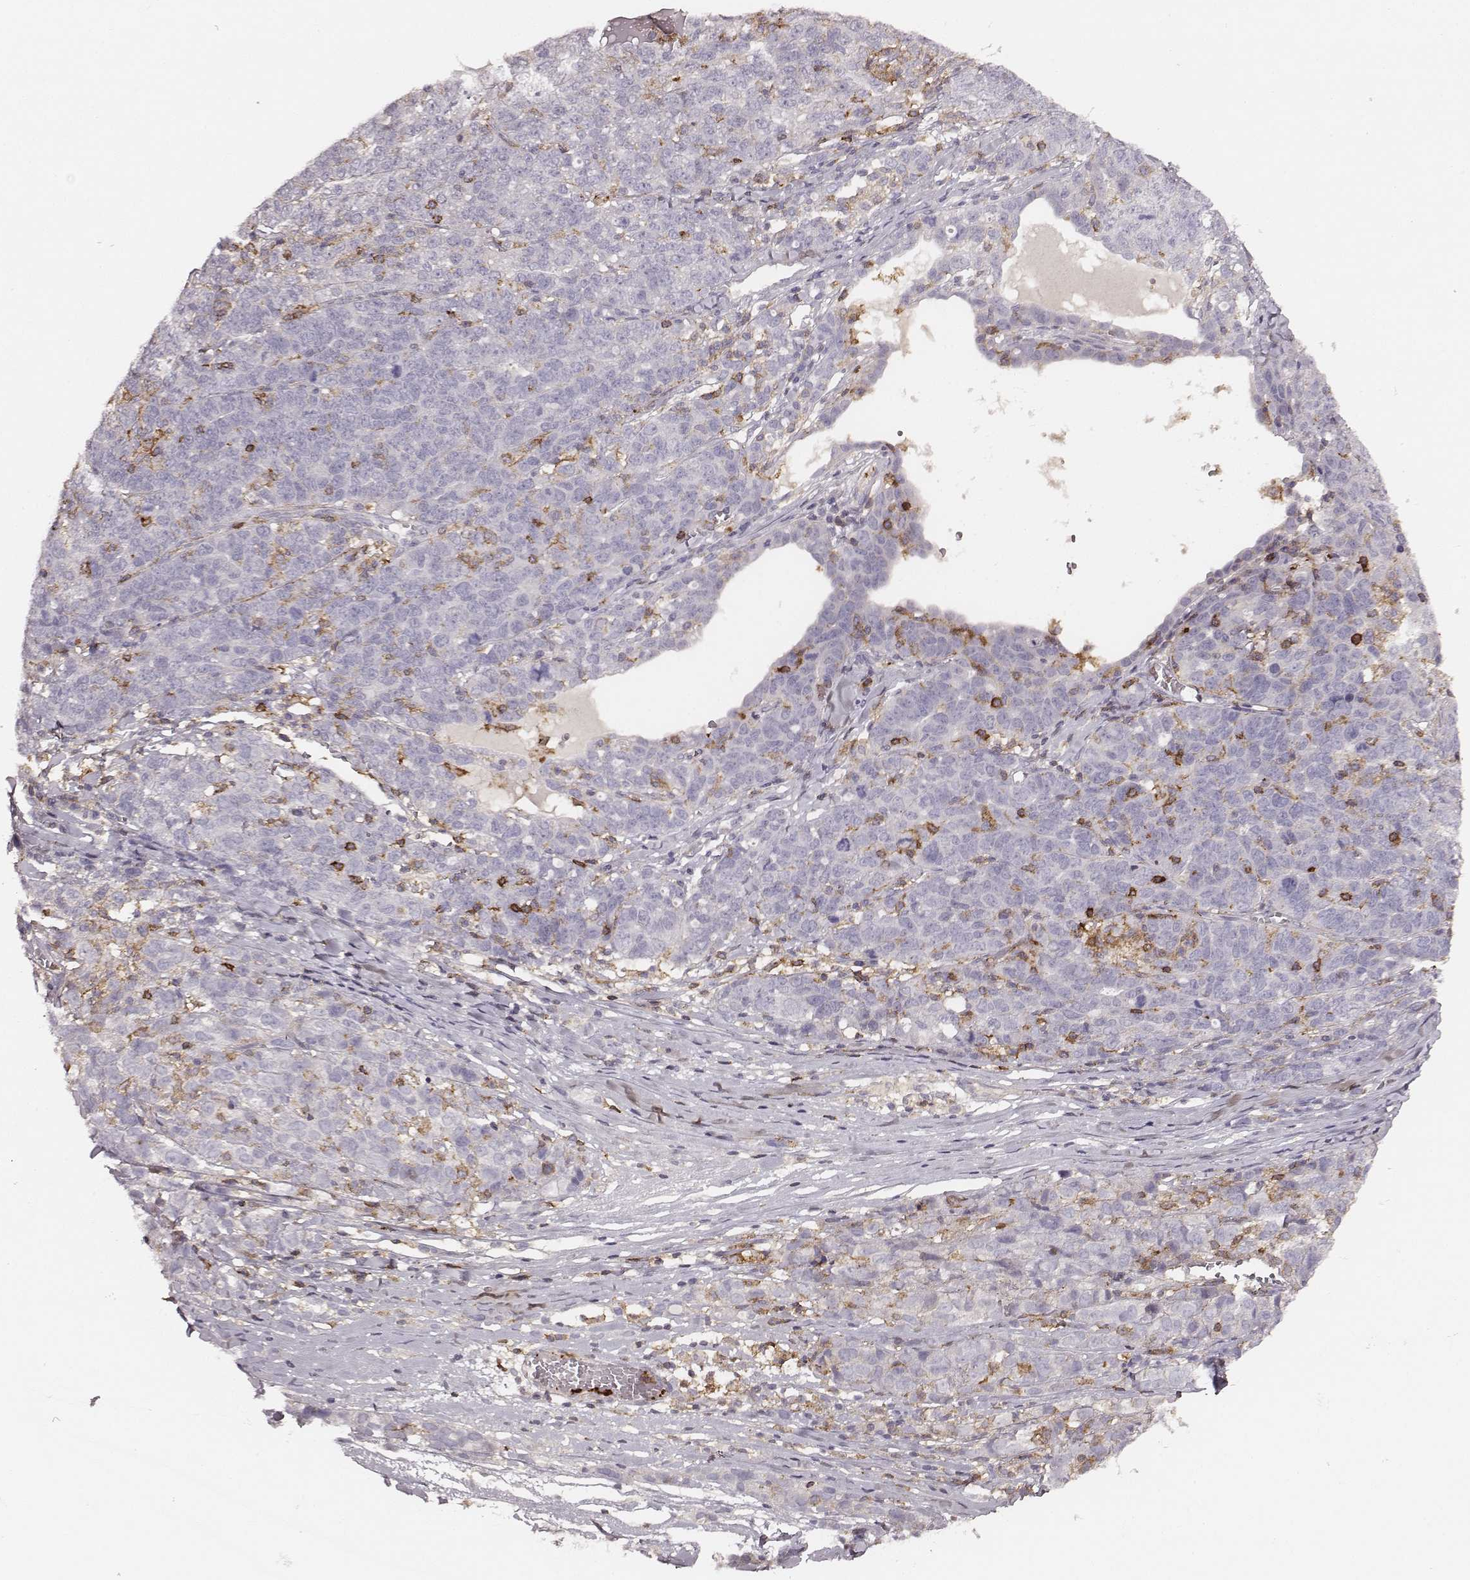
{"staining": {"intensity": "negative", "quantity": "none", "location": "none"}, "tissue": "ovarian cancer", "cell_type": "Tumor cells", "image_type": "cancer", "snomed": [{"axis": "morphology", "description": "Cystadenocarcinoma, serous, NOS"}, {"axis": "topography", "description": "Ovary"}], "caption": "Protein analysis of serous cystadenocarcinoma (ovarian) reveals no significant expression in tumor cells. (DAB IHC visualized using brightfield microscopy, high magnification).", "gene": "ZYX", "patient": {"sex": "female", "age": 71}}